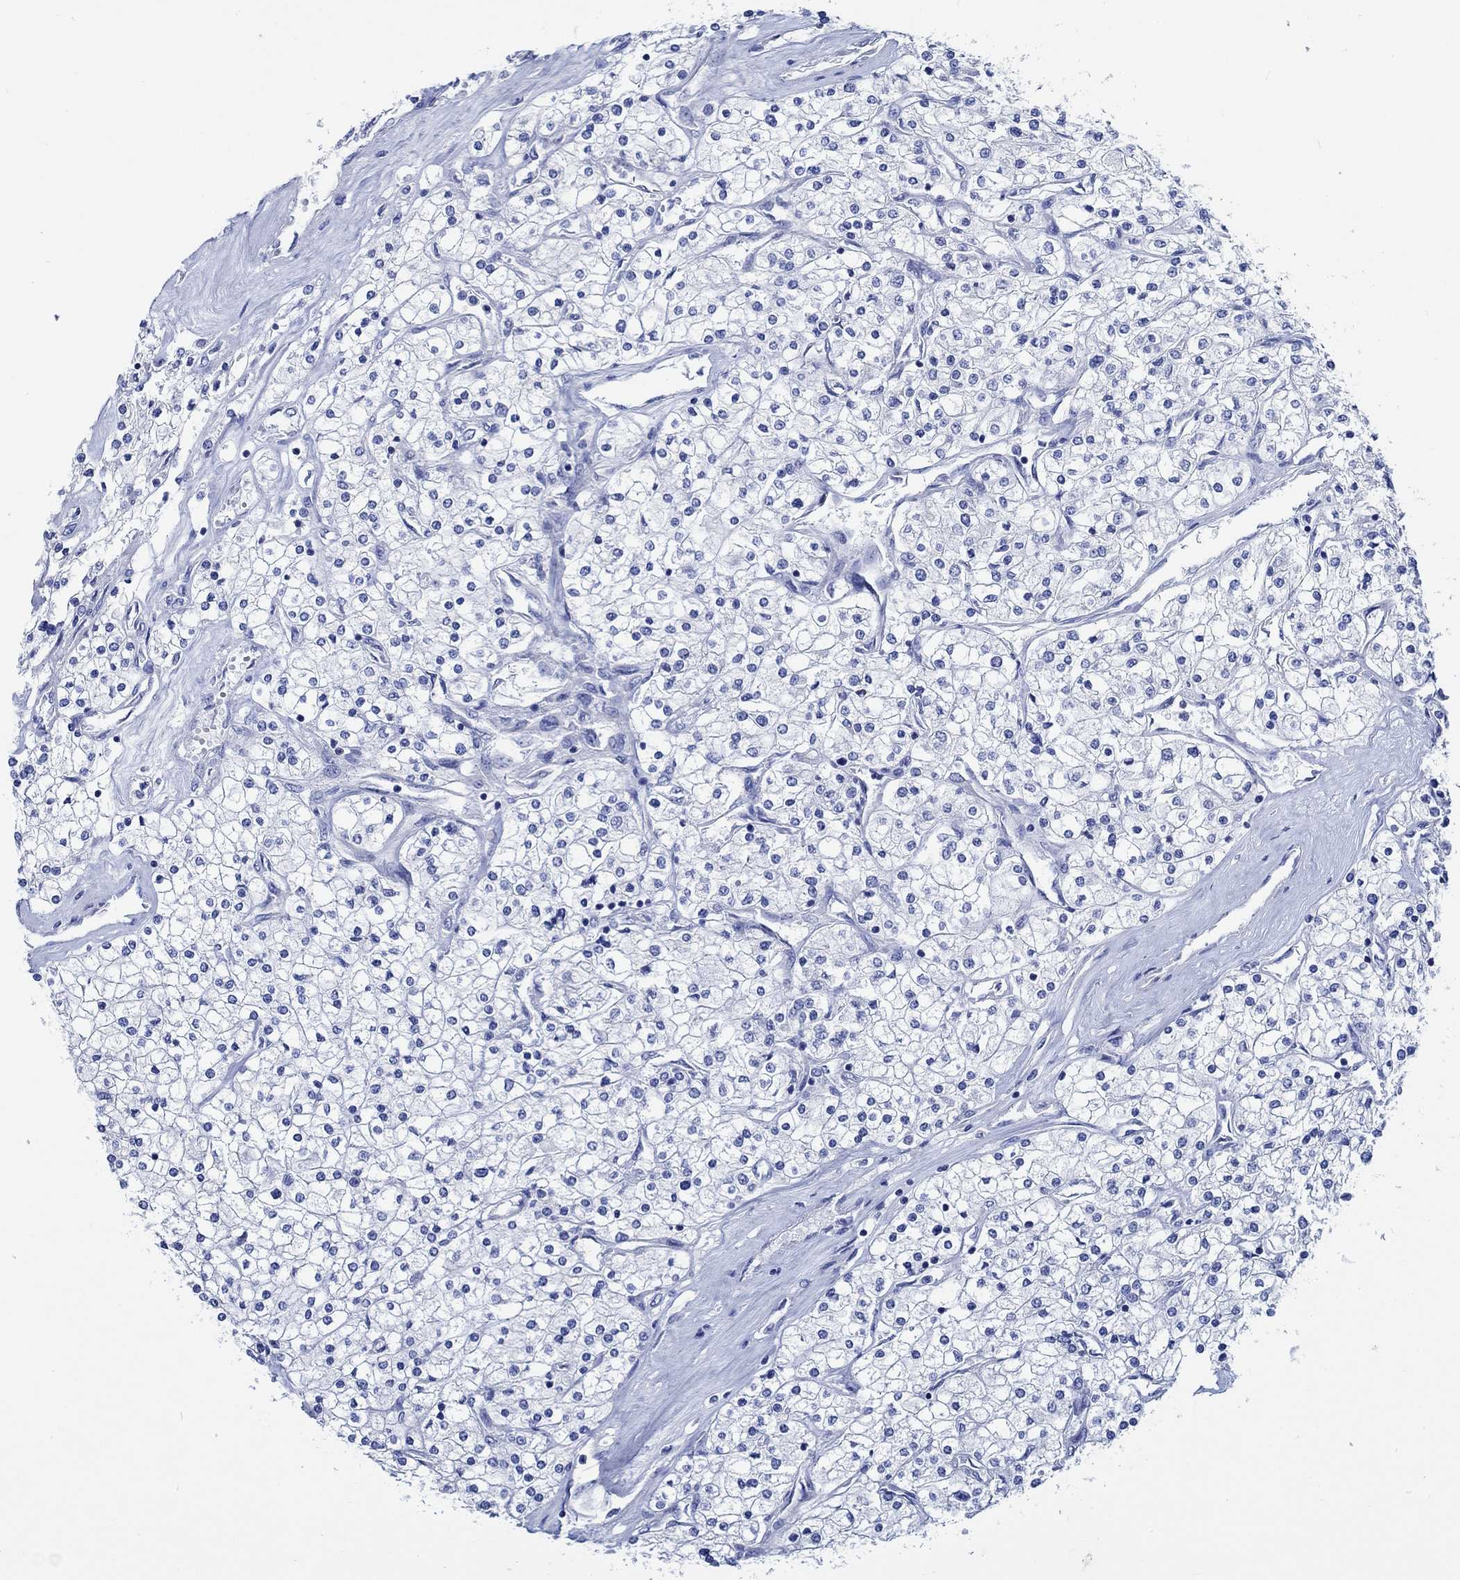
{"staining": {"intensity": "negative", "quantity": "none", "location": "none"}, "tissue": "renal cancer", "cell_type": "Tumor cells", "image_type": "cancer", "snomed": [{"axis": "morphology", "description": "Adenocarcinoma, NOS"}, {"axis": "topography", "description": "Kidney"}], "caption": "Immunohistochemistry photomicrograph of neoplastic tissue: human renal cancer stained with DAB (3,3'-diaminobenzidine) reveals no significant protein staining in tumor cells.", "gene": "PTPRN2", "patient": {"sex": "male", "age": 80}}